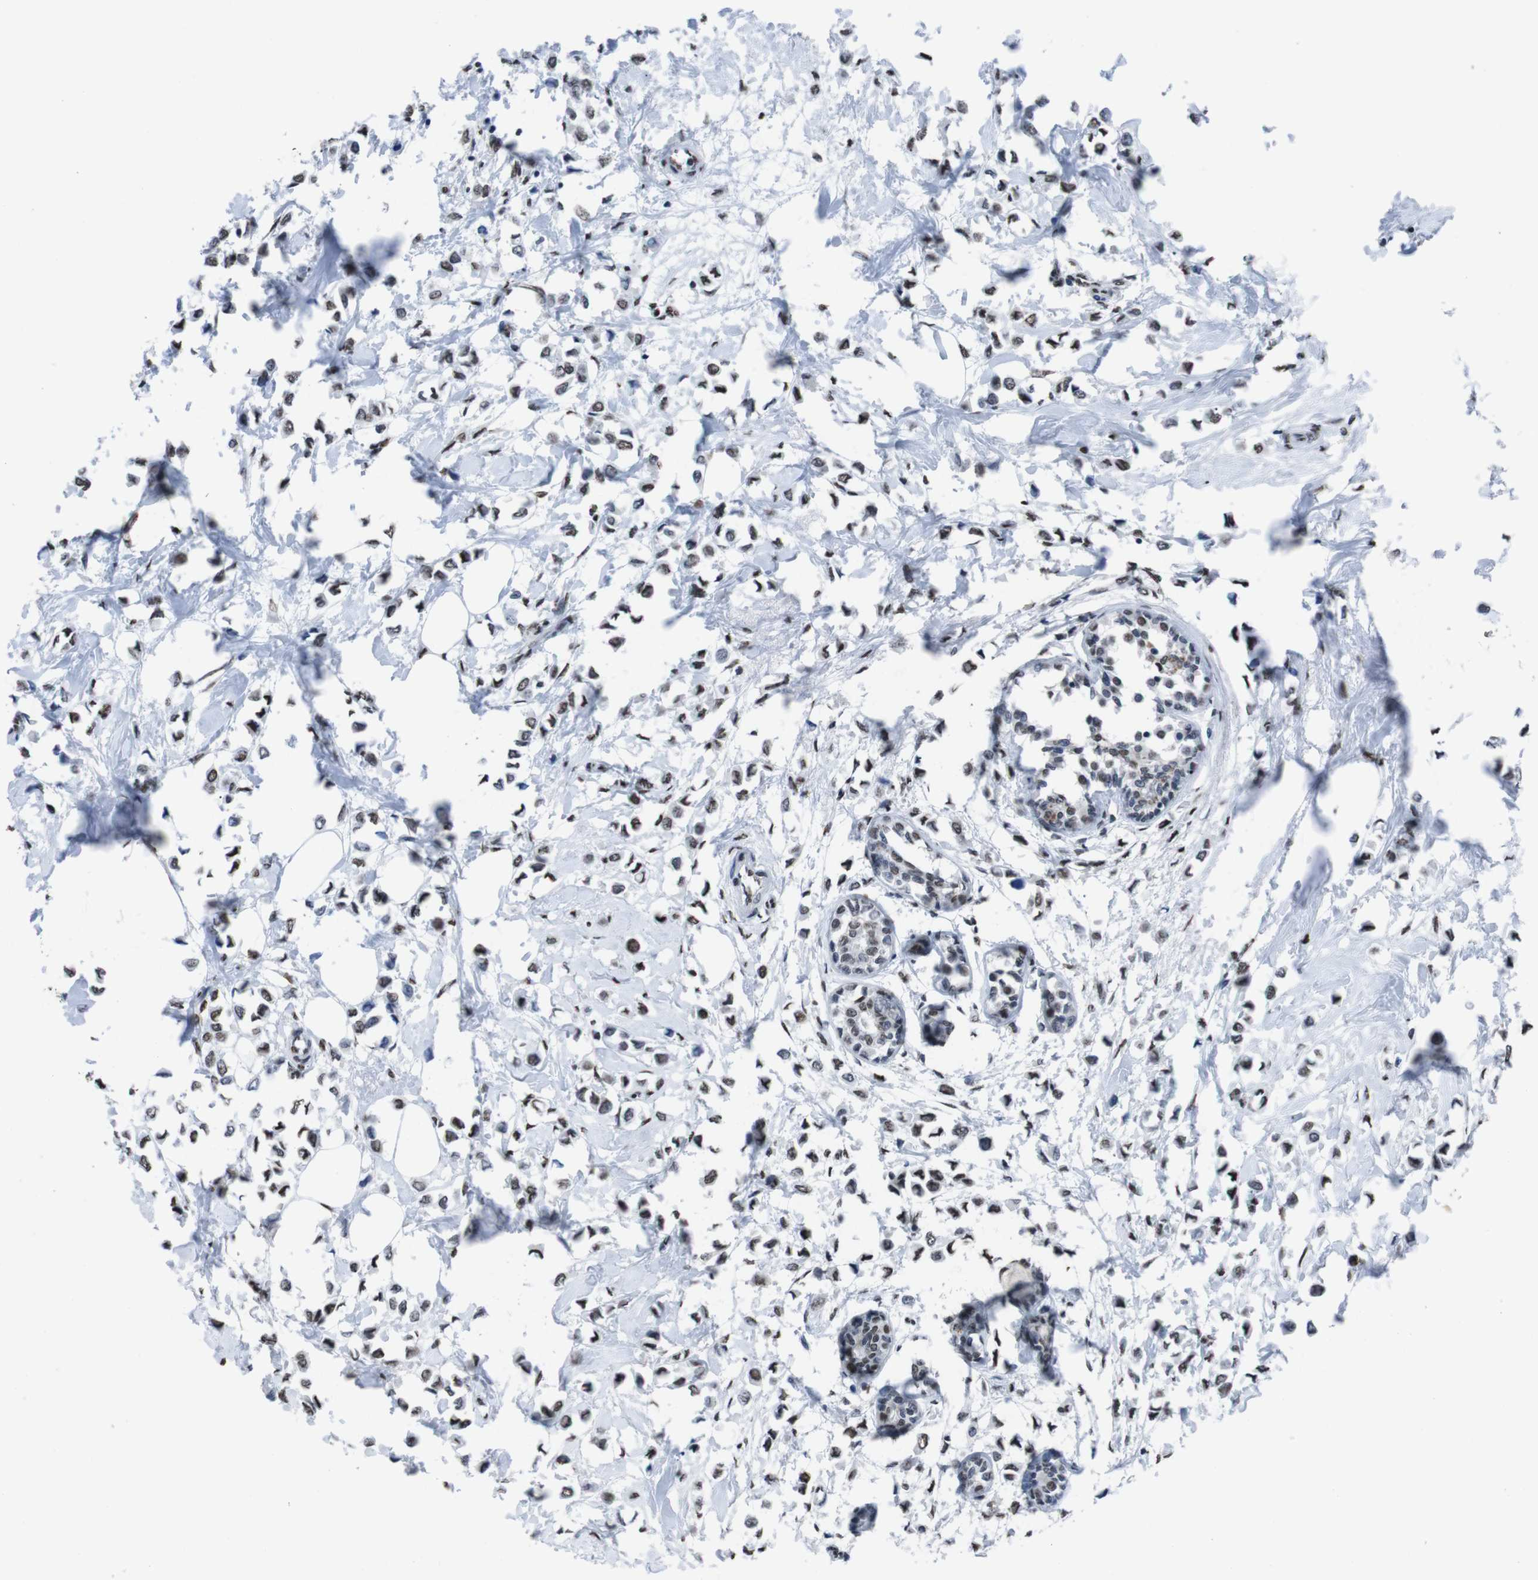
{"staining": {"intensity": "moderate", "quantity": ">75%", "location": "nuclear"}, "tissue": "breast cancer", "cell_type": "Tumor cells", "image_type": "cancer", "snomed": [{"axis": "morphology", "description": "Lobular carcinoma"}, {"axis": "topography", "description": "Breast"}], "caption": "An IHC micrograph of neoplastic tissue is shown. Protein staining in brown labels moderate nuclear positivity in lobular carcinoma (breast) within tumor cells.", "gene": "PIP4P2", "patient": {"sex": "female", "age": 51}}